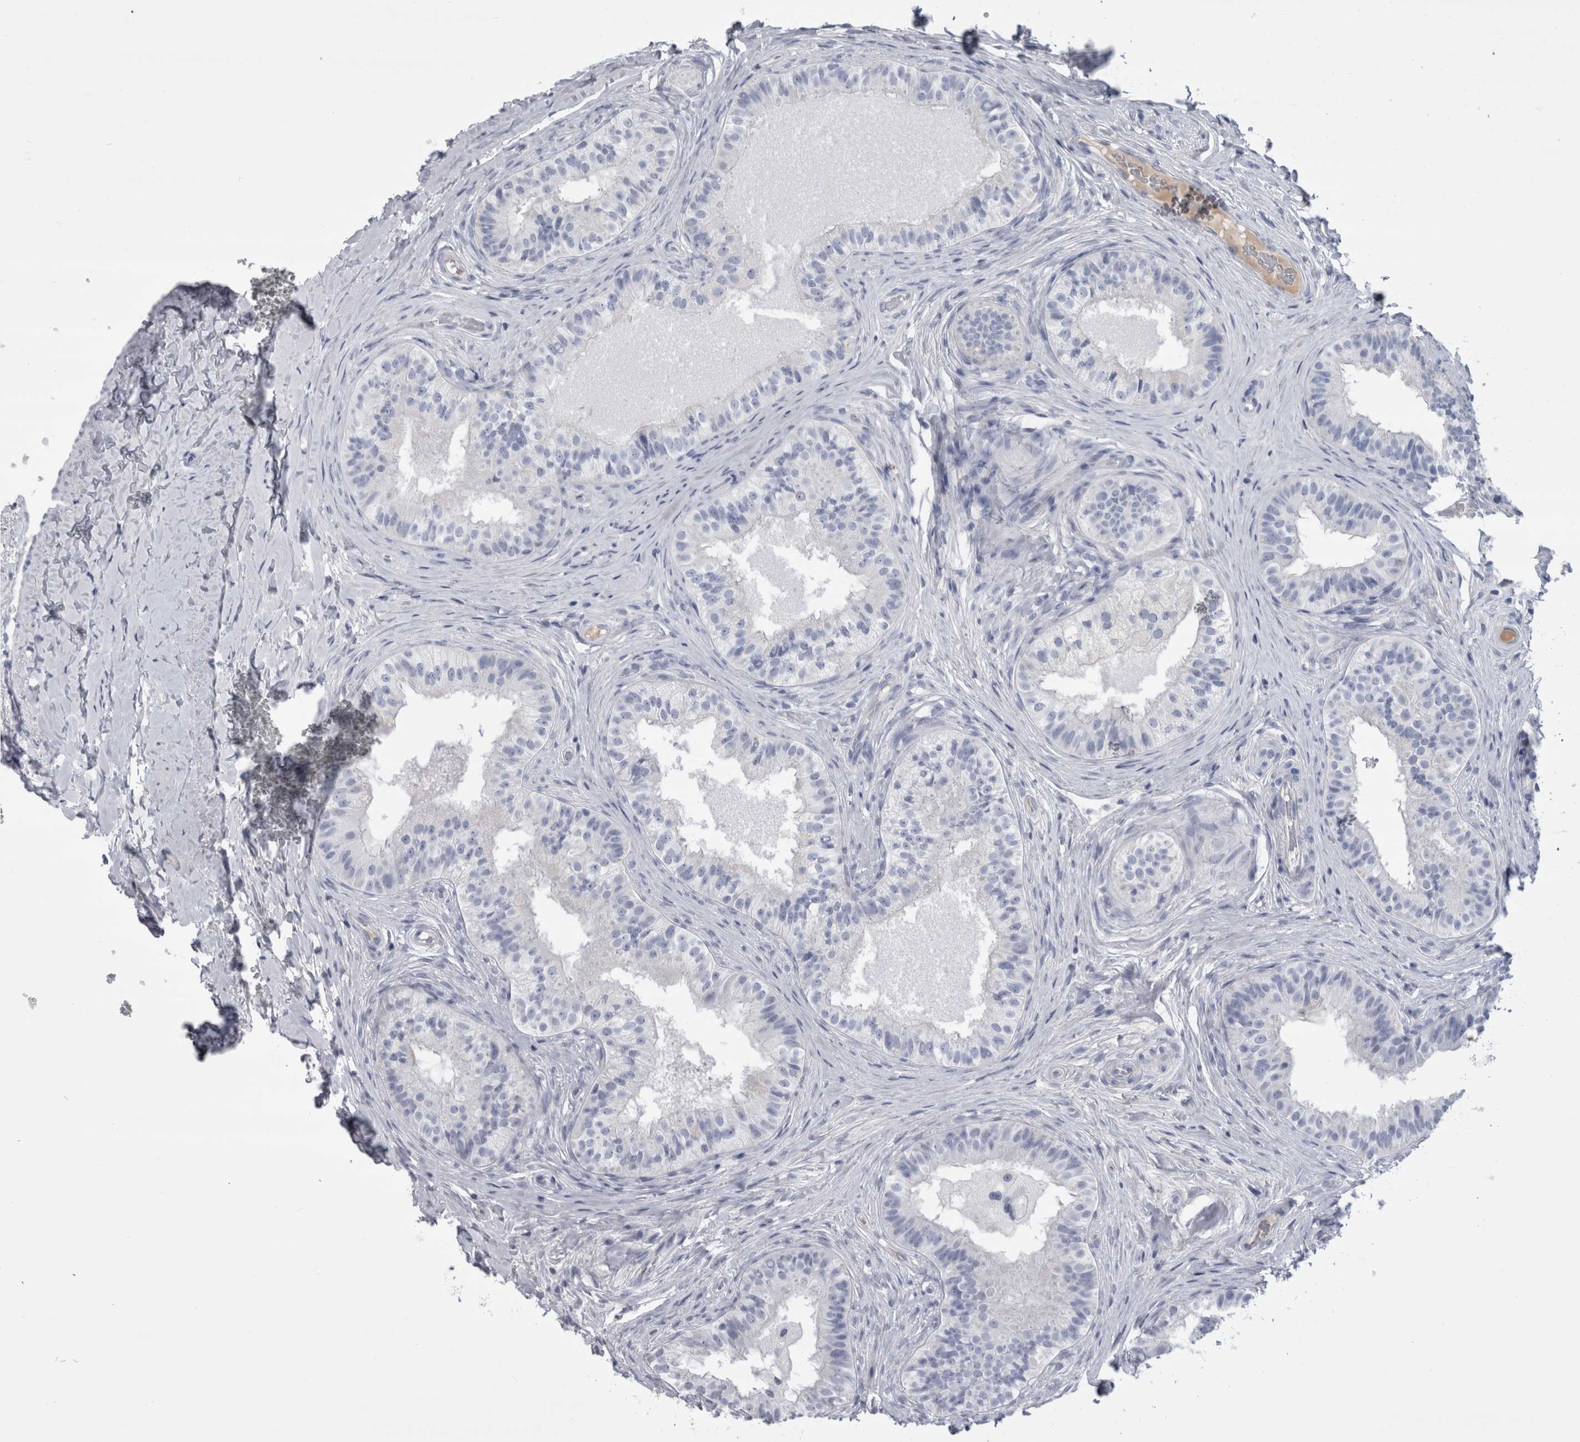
{"staining": {"intensity": "negative", "quantity": "none", "location": "none"}, "tissue": "epididymis", "cell_type": "Glandular cells", "image_type": "normal", "snomed": [{"axis": "morphology", "description": "Normal tissue, NOS"}, {"axis": "topography", "description": "Epididymis"}], "caption": "An IHC histopathology image of normal epididymis is shown. There is no staining in glandular cells of epididymis. The staining is performed using DAB (3,3'-diaminobenzidine) brown chromogen with nuclei counter-stained in using hematoxylin.", "gene": "PAX5", "patient": {"sex": "male", "age": 49}}